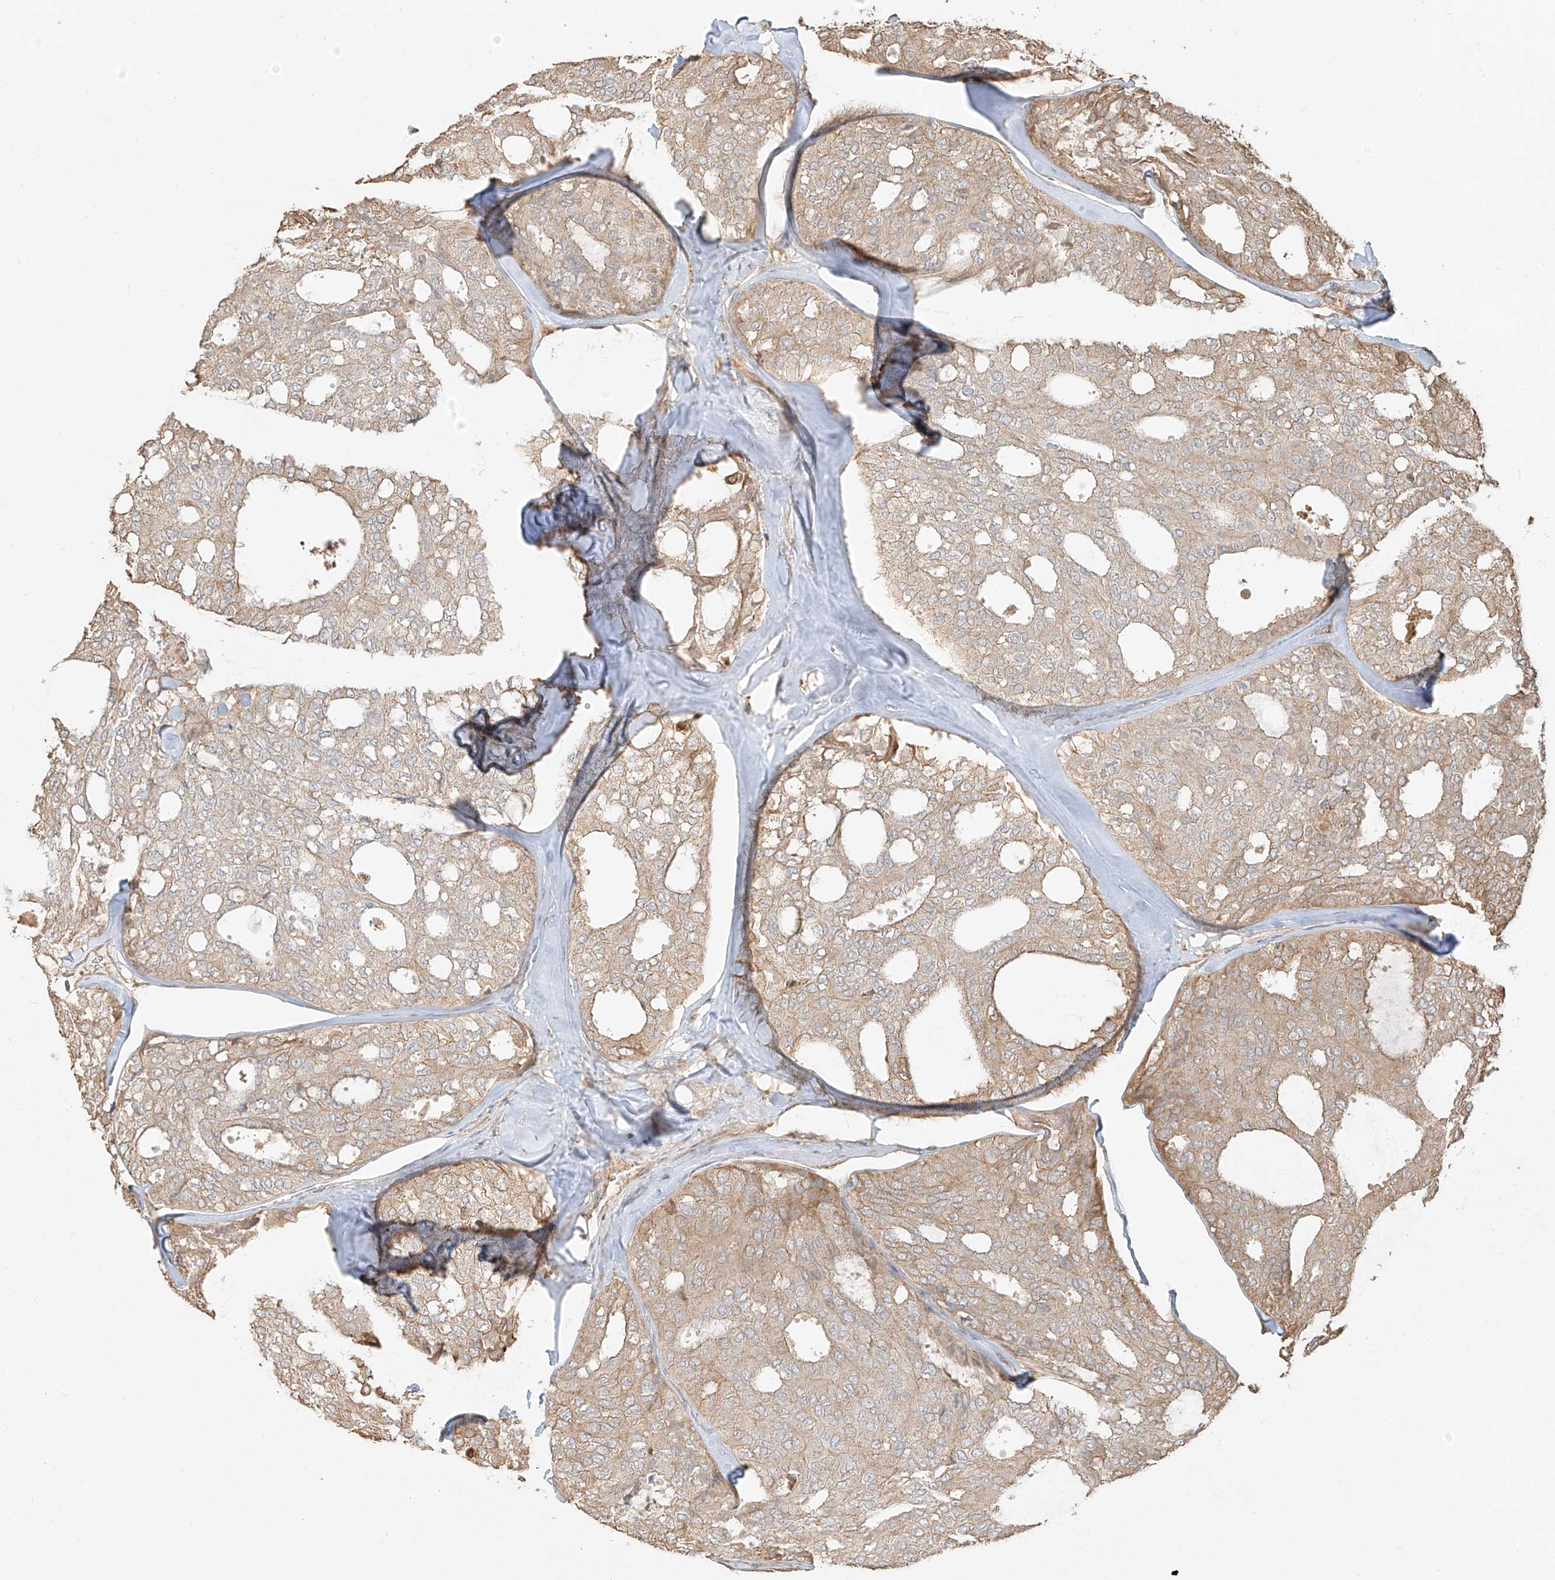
{"staining": {"intensity": "moderate", "quantity": "25%-75%", "location": "cytoplasmic/membranous"}, "tissue": "thyroid cancer", "cell_type": "Tumor cells", "image_type": "cancer", "snomed": [{"axis": "morphology", "description": "Follicular adenoma carcinoma, NOS"}, {"axis": "topography", "description": "Thyroid gland"}], "caption": "Thyroid cancer stained with DAB (3,3'-diaminobenzidine) immunohistochemistry (IHC) shows medium levels of moderate cytoplasmic/membranous staining in approximately 25%-75% of tumor cells.", "gene": "EFNB1", "patient": {"sex": "male", "age": 75}}